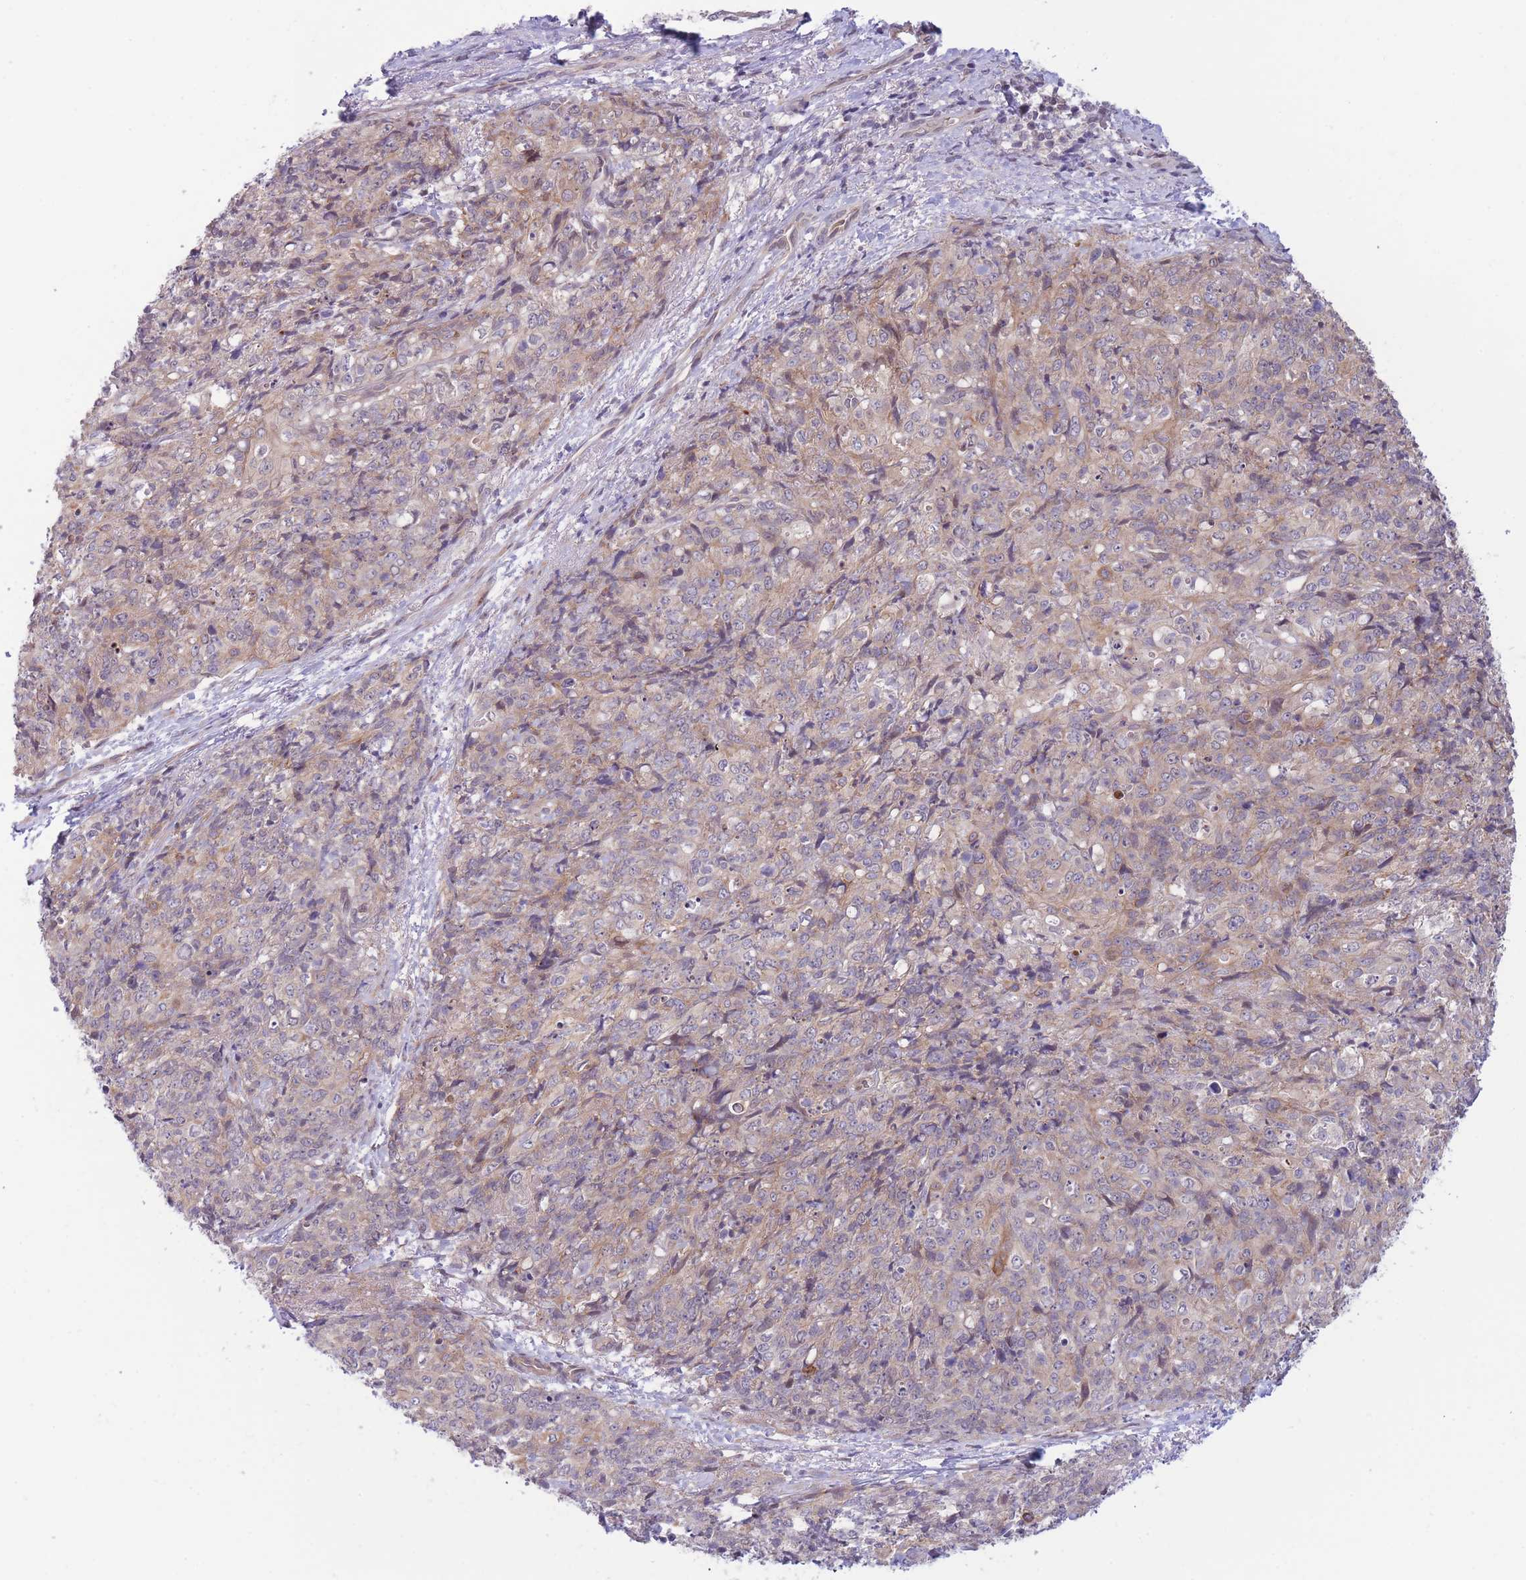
{"staining": {"intensity": "weak", "quantity": ">75%", "location": "cytoplasmic/membranous"}, "tissue": "skin cancer", "cell_type": "Tumor cells", "image_type": "cancer", "snomed": [{"axis": "morphology", "description": "Squamous cell carcinoma, NOS"}, {"axis": "topography", "description": "Skin"}, {"axis": "topography", "description": "Vulva"}], "caption": "IHC histopathology image of neoplastic tissue: human squamous cell carcinoma (skin) stained using immunohistochemistry shows low levels of weak protein expression localized specifically in the cytoplasmic/membranous of tumor cells, appearing as a cytoplasmic/membranous brown color.", "gene": "CDC25B", "patient": {"sex": "female", "age": 85}}